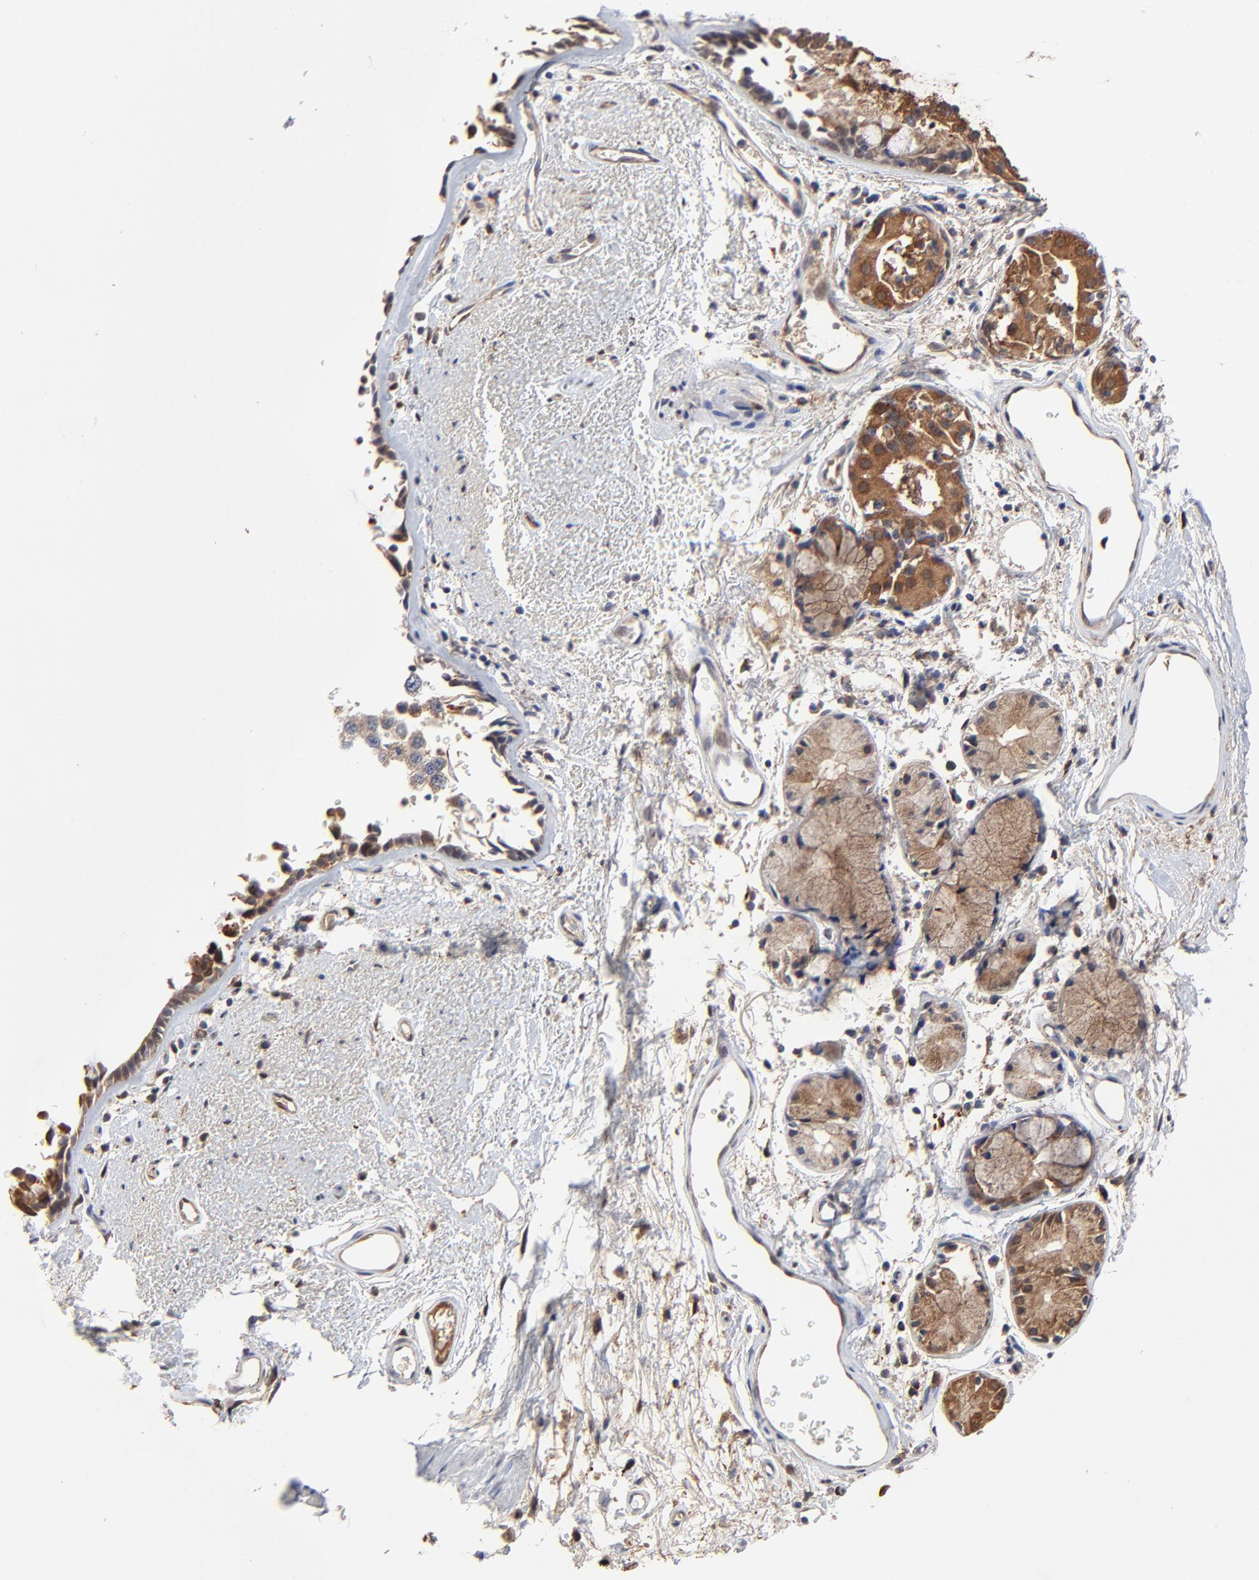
{"staining": {"intensity": "moderate", "quantity": ">75%", "location": "cytoplasmic/membranous"}, "tissue": "bronchus", "cell_type": "Respiratory epithelial cells", "image_type": "normal", "snomed": [{"axis": "morphology", "description": "Normal tissue, NOS"}, {"axis": "morphology", "description": "Adenocarcinoma, NOS"}, {"axis": "topography", "description": "Bronchus"}, {"axis": "topography", "description": "Lung"}], "caption": "The micrograph reveals staining of unremarkable bronchus, revealing moderate cytoplasmic/membranous protein staining (brown color) within respiratory epithelial cells. Immunohistochemistry (ihc) stains the protein in brown and the nuclei are stained blue.", "gene": "LGALS3", "patient": {"sex": "male", "age": 71}}